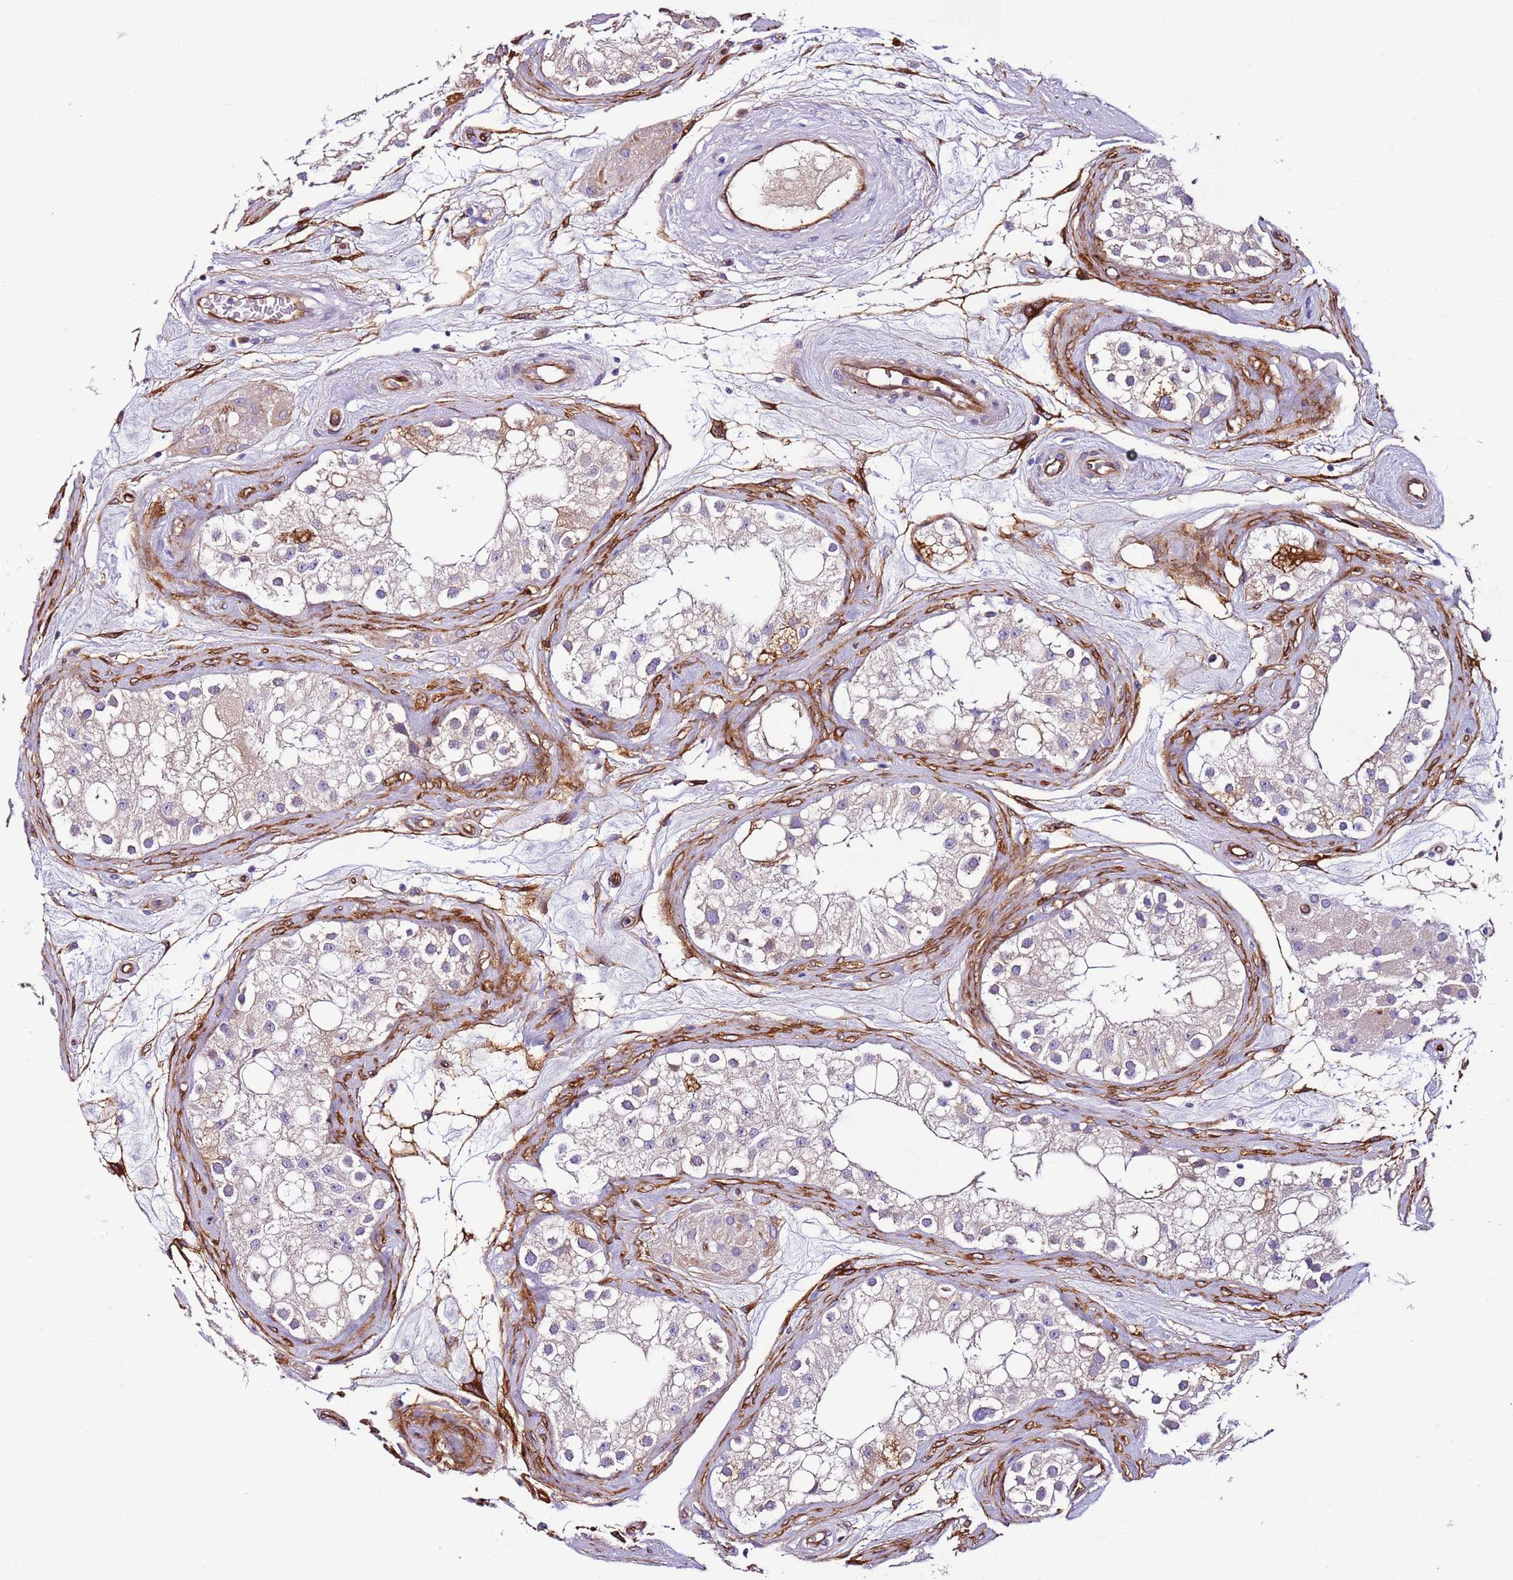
{"staining": {"intensity": "moderate", "quantity": "<25%", "location": "cytoplasmic/membranous"}, "tissue": "testis", "cell_type": "Cells in seminiferous ducts", "image_type": "normal", "snomed": [{"axis": "morphology", "description": "Normal tissue, NOS"}, {"axis": "topography", "description": "Testis"}], "caption": "IHC micrograph of benign testis: testis stained using IHC displays low levels of moderate protein expression localized specifically in the cytoplasmic/membranous of cells in seminiferous ducts, appearing as a cytoplasmic/membranous brown color.", "gene": "FAM174C", "patient": {"sex": "male", "age": 84}}